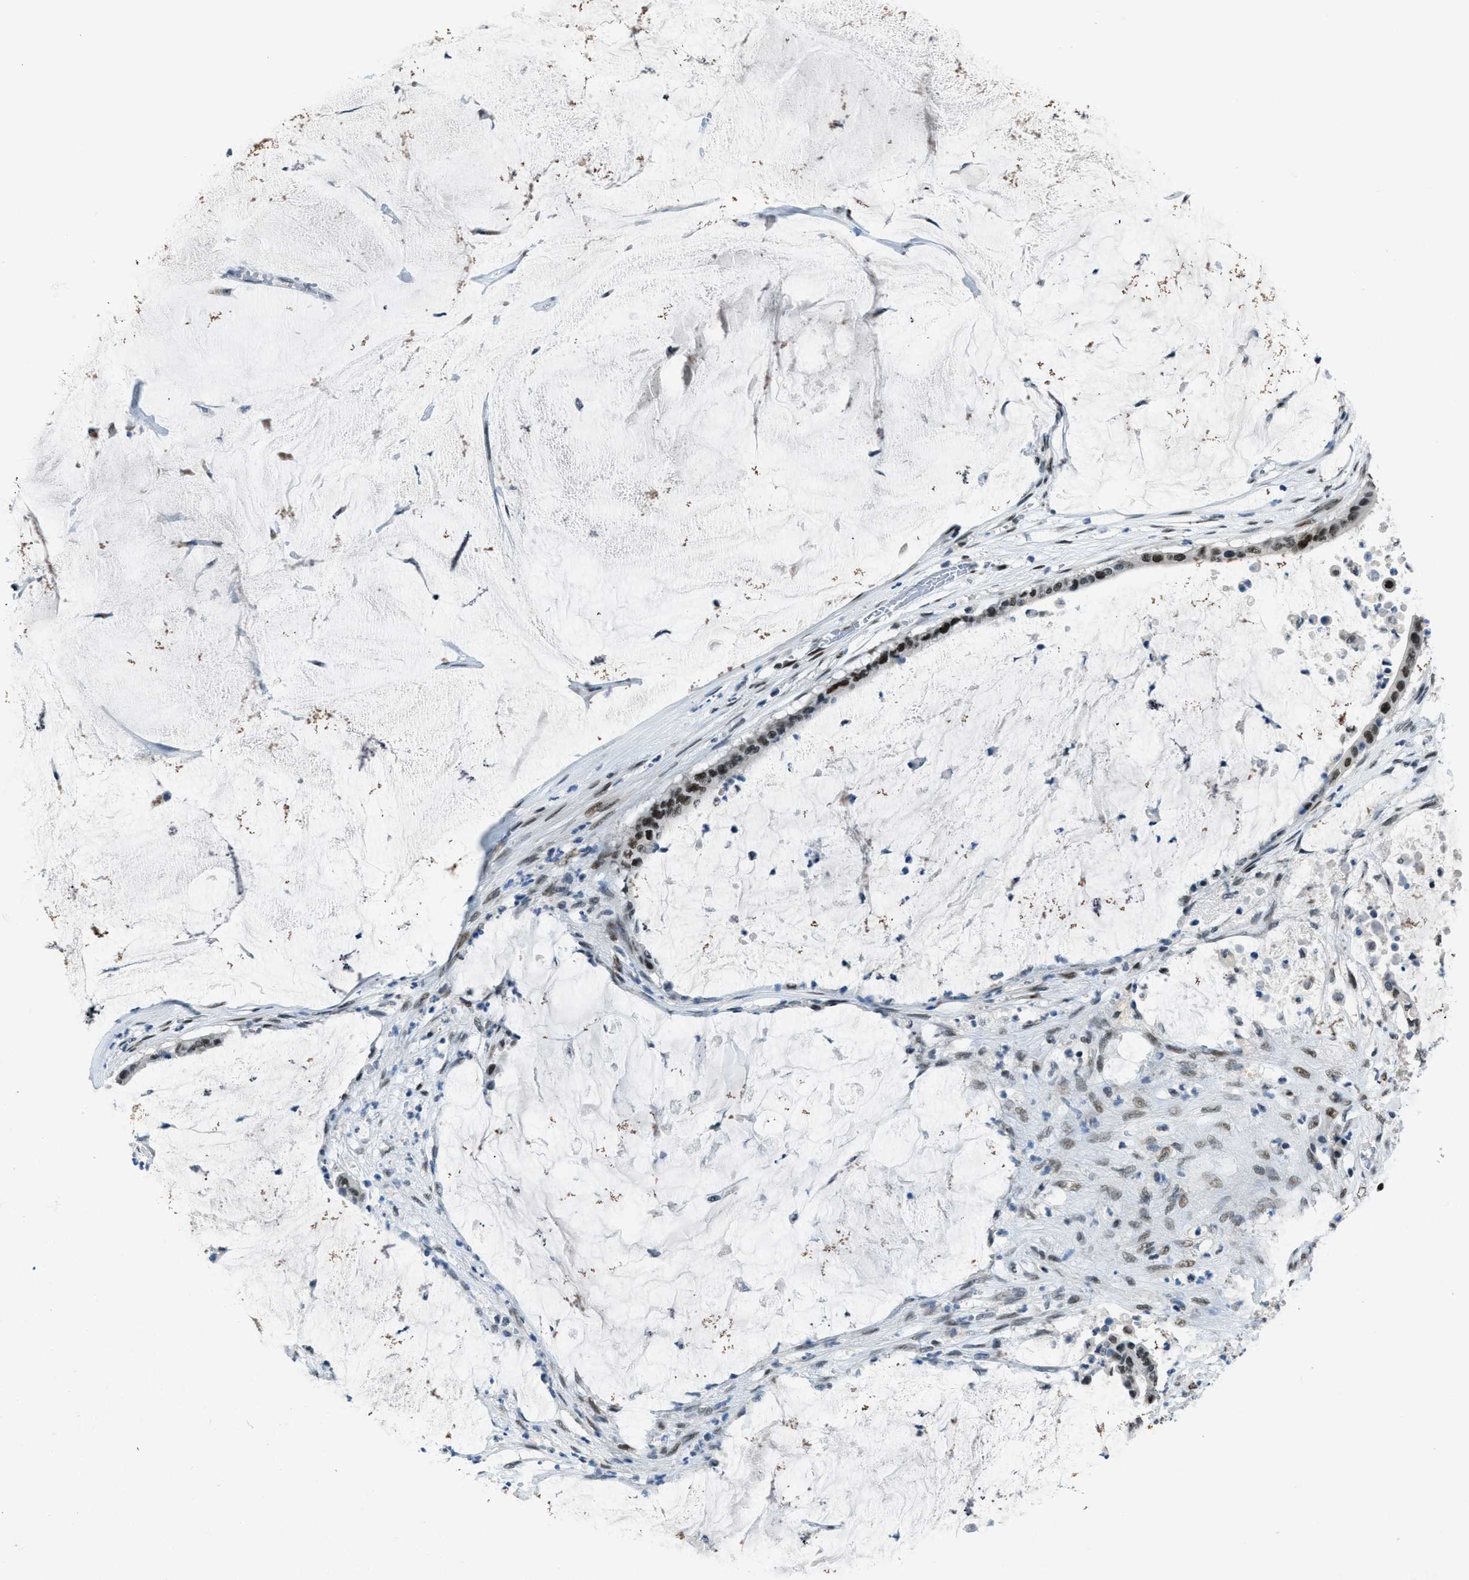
{"staining": {"intensity": "moderate", "quantity": ">75%", "location": "nuclear"}, "tissue": "pancreatic cancer", "cell_type": "Tumor cells", "image_type": "cancer", "snomed": [{"axis": "morphology", "description": "Adenocarcinoma, NOS"}, {"axis": "topography", "description": "Pancreas"}], "caption": "An IHC image of tumor tissue is shown. Protein staining in brown highlights moderate nuclear positivity in pancreatic adenocarcinoma within tumor cells.", "gene": "GATAD2B", "patient": {"sex": "male", "age": 41}}